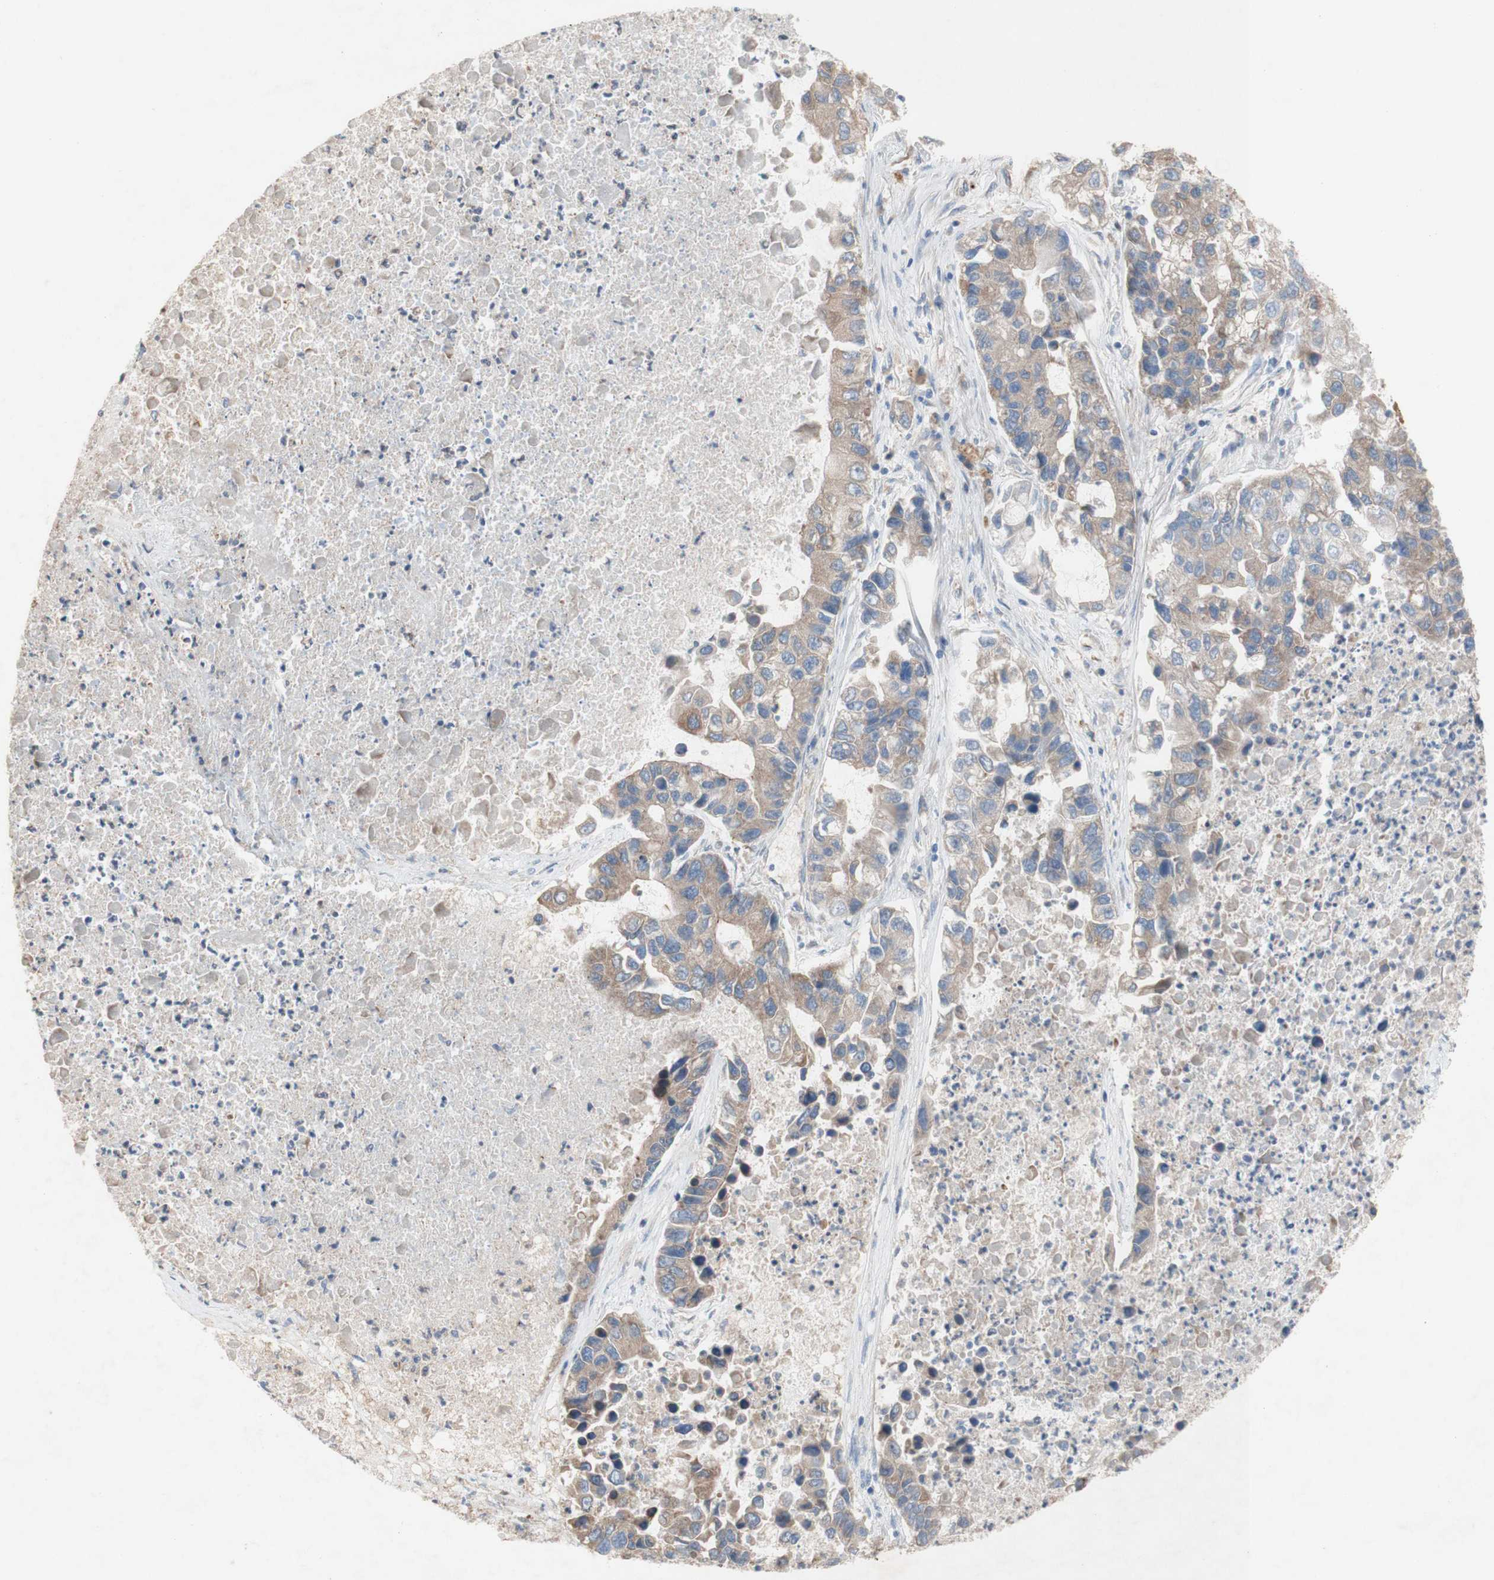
{"staining": {"intensity": "moderate", "quantity": ">75%", "location": "cytoplasmic/membranous"}, "tissue": "lung cancer", "cell_type": "Tumor cells", "image_type": "cancer", "snomed": [{"axis": "morphology", "description": "Adenocarcinoma, NOS"}, {"axis": "topography", "description": "Lung"}], "caption": "This is an image of immunohistochemistry (IHC) staining of adenocarcinoma (lung), which shows moderate expression in the cytoplasmic/membranous of tumor cells.", "gene": "PDGFB", "patient": {"sex": "female", "age": 51}}